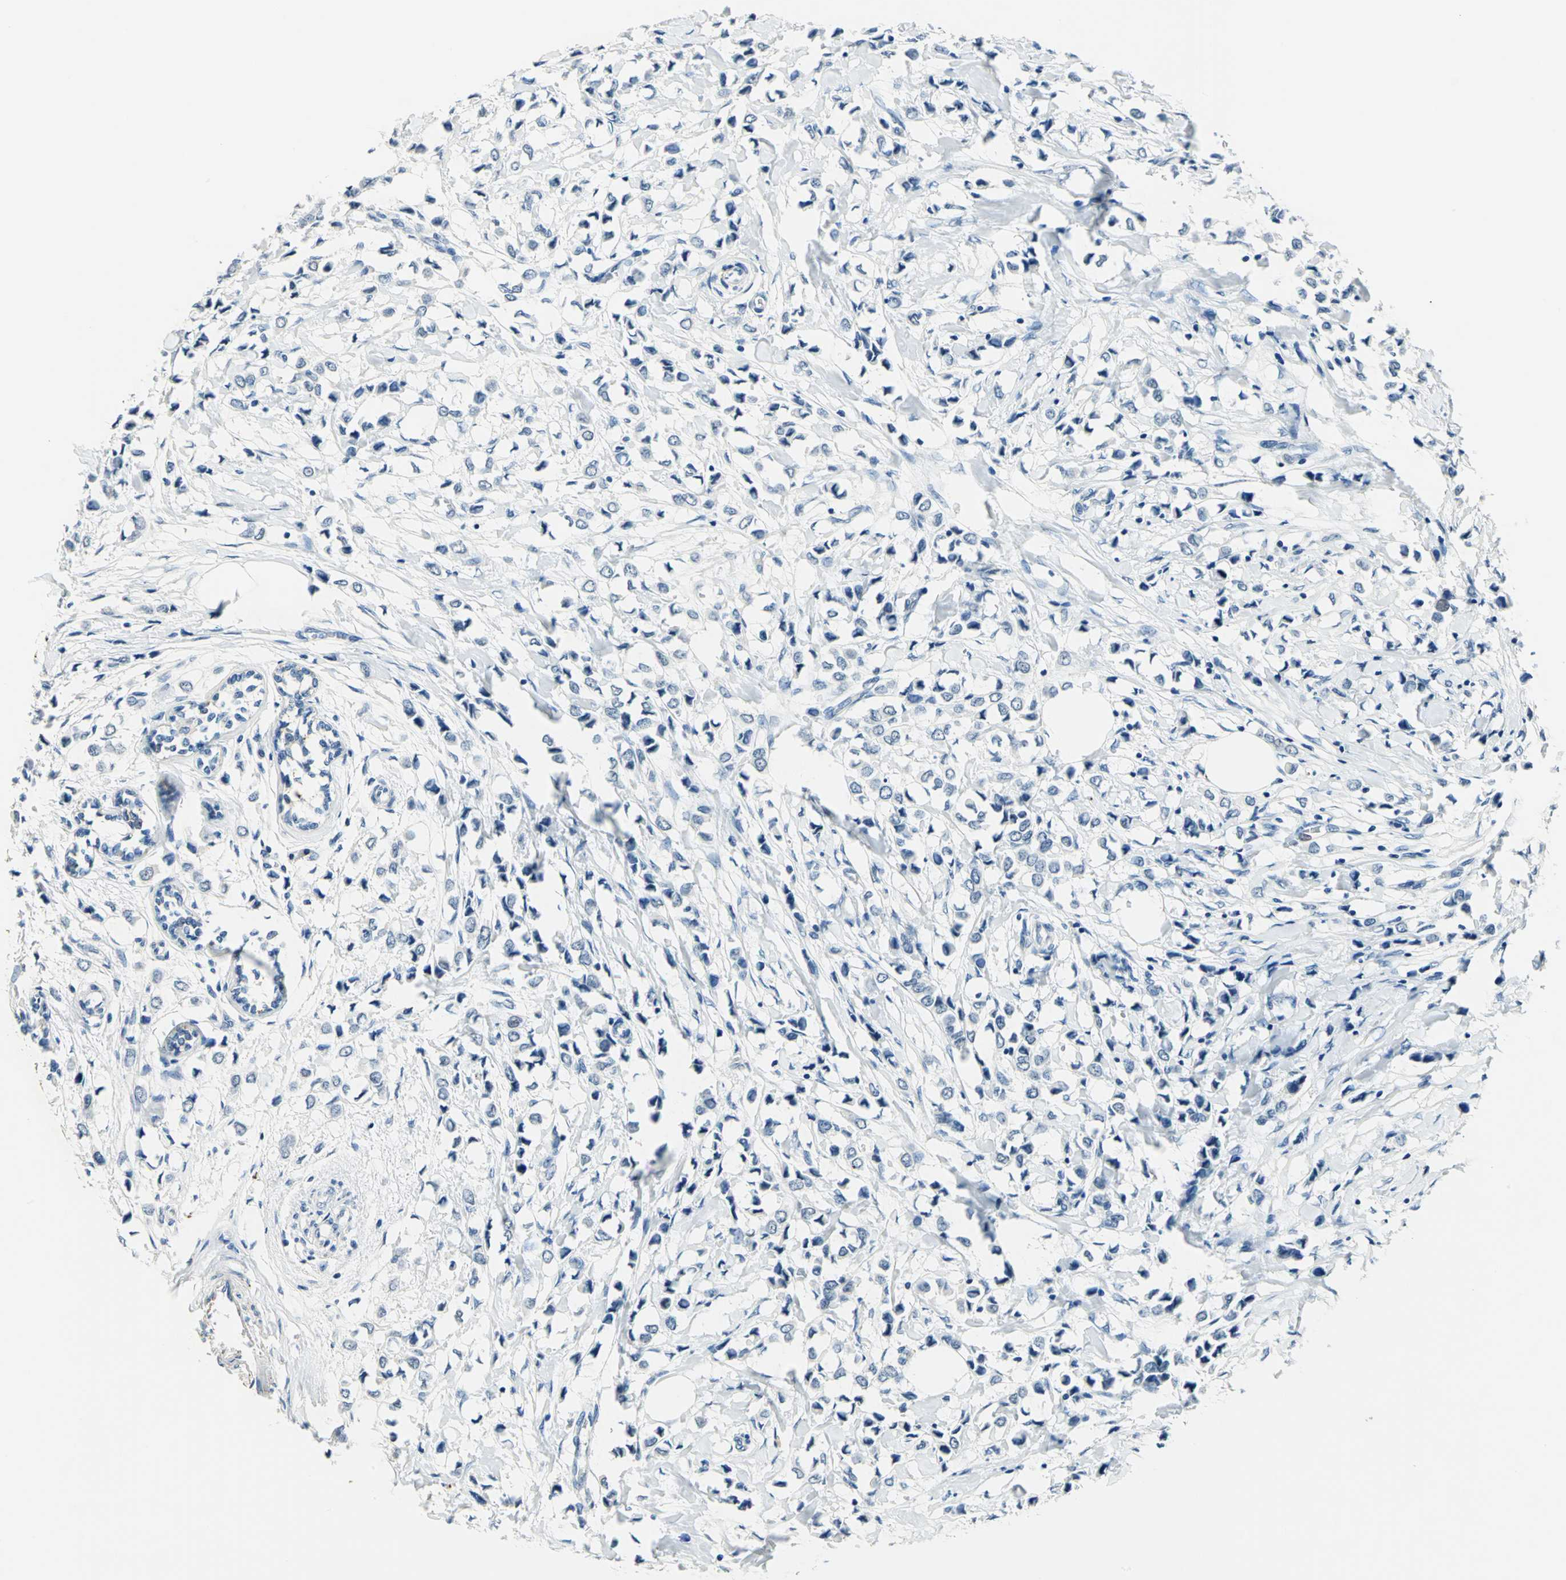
{"staining": {"intensity": "negative", "quantity": "none", "location": "none"}, "tissue": "breast cancer", "cell_type": "Tumor cells", "image_type": "cancer", "snomed": [{"axis": "morphology", "description": "Lobular carcinoma"}, {"axis": "topography", "description": "Breast"}], "caption": "Tumor cells show no significant positivity in breast lobular carcinoma.", "gene": "RAD17", "patient": {"sex": "female", "age": 51}}